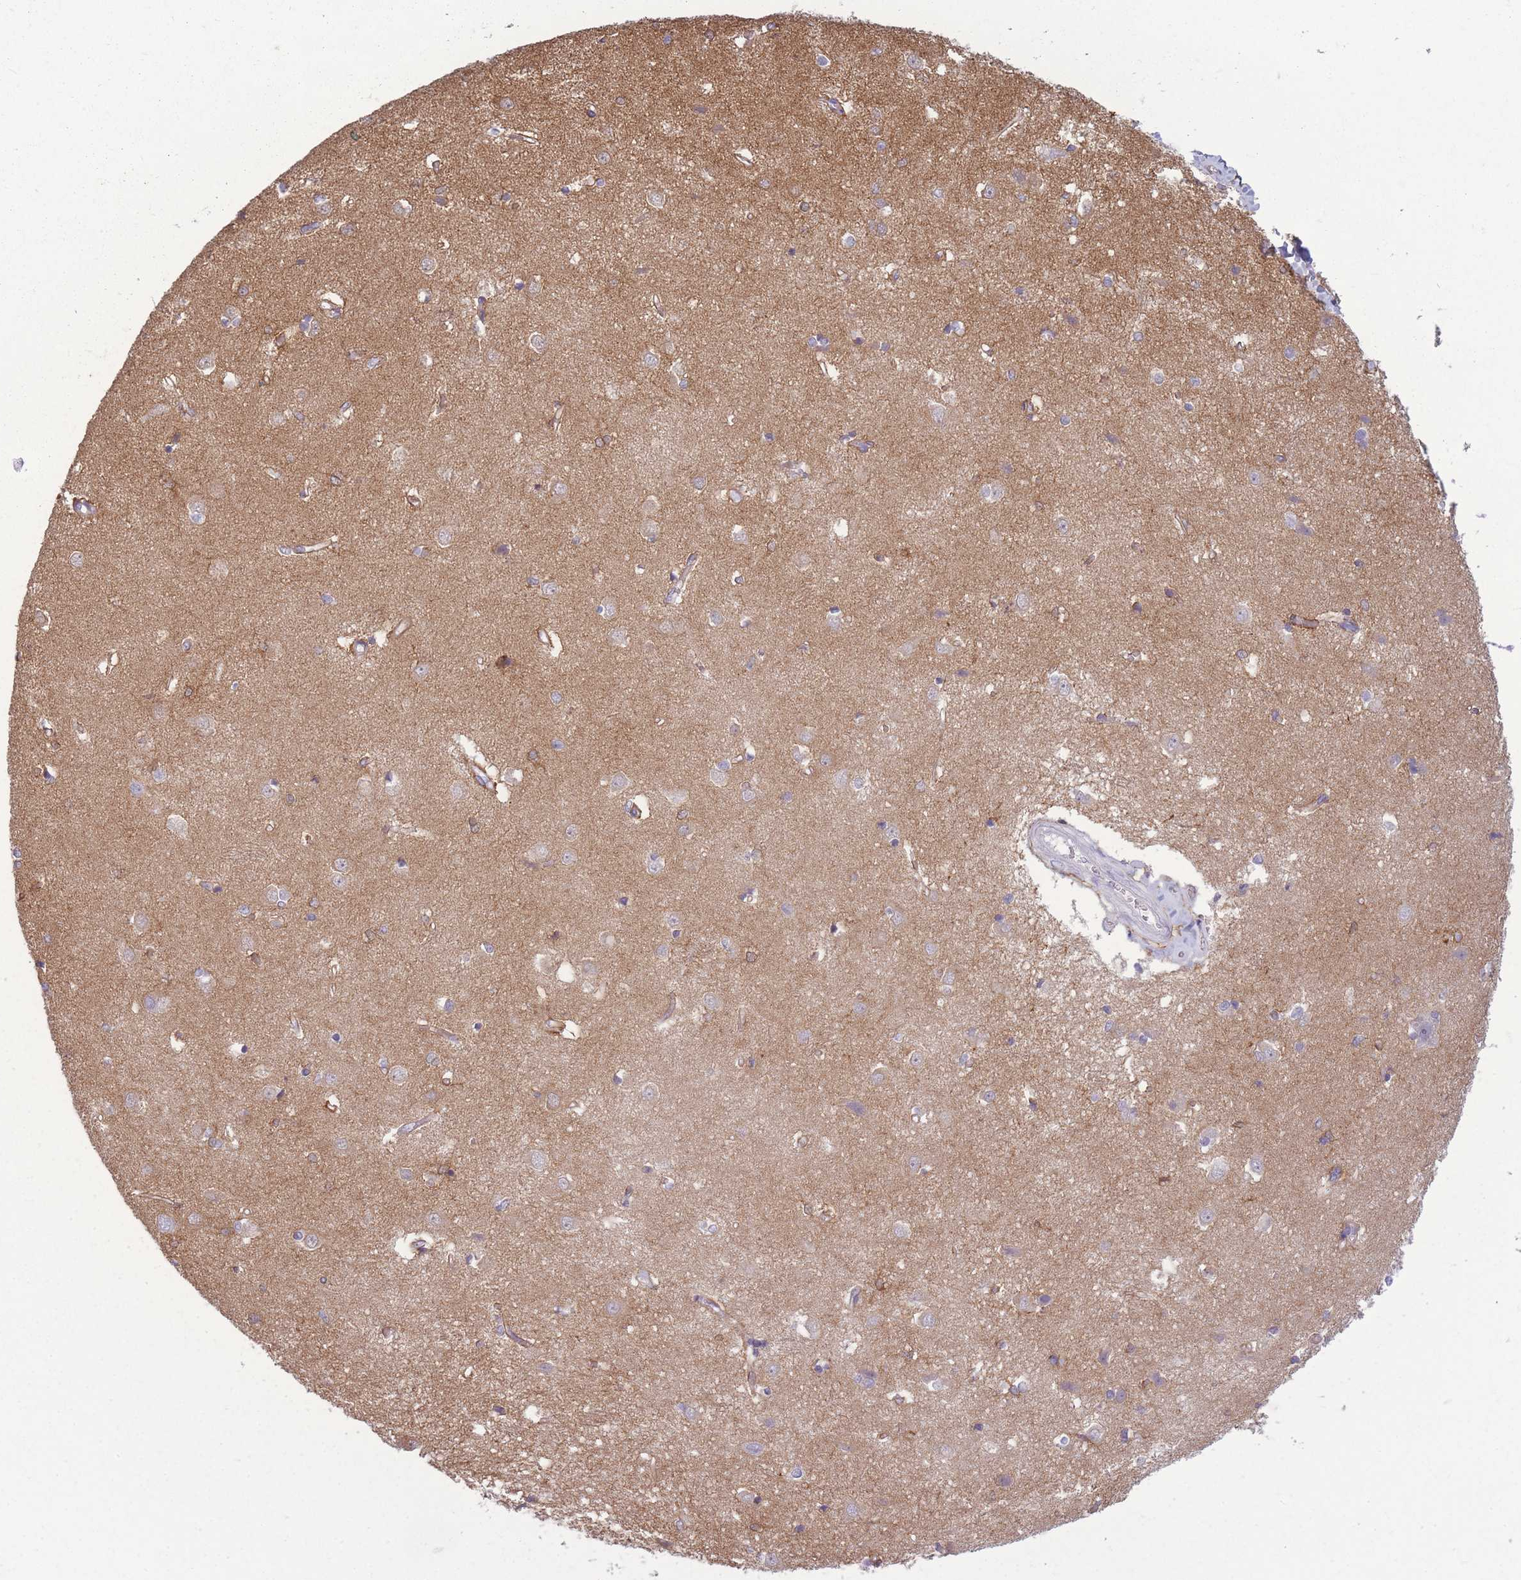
{"staining": {"intensity": "weak", "quantity": "25%-75%", "location": "cytoplasmic/membranous"}, "tissue": "caudate", "cell_type": "Glial cells", "image_type": "normal", "snomed": [{"axis": "morphology", "description": "Normal tissue, NOS"}, {"axis": "topography", "description": "Lateral ventricle wall"}], "caption": "The micrograph displays a brown stain indicating the presence of a protein in the cytoplasmic/membranous of glial cells in caudate. Nuclei are stained in blue.", "gene": "ADD1", "patient": {"sex": "male", "age": 37}}